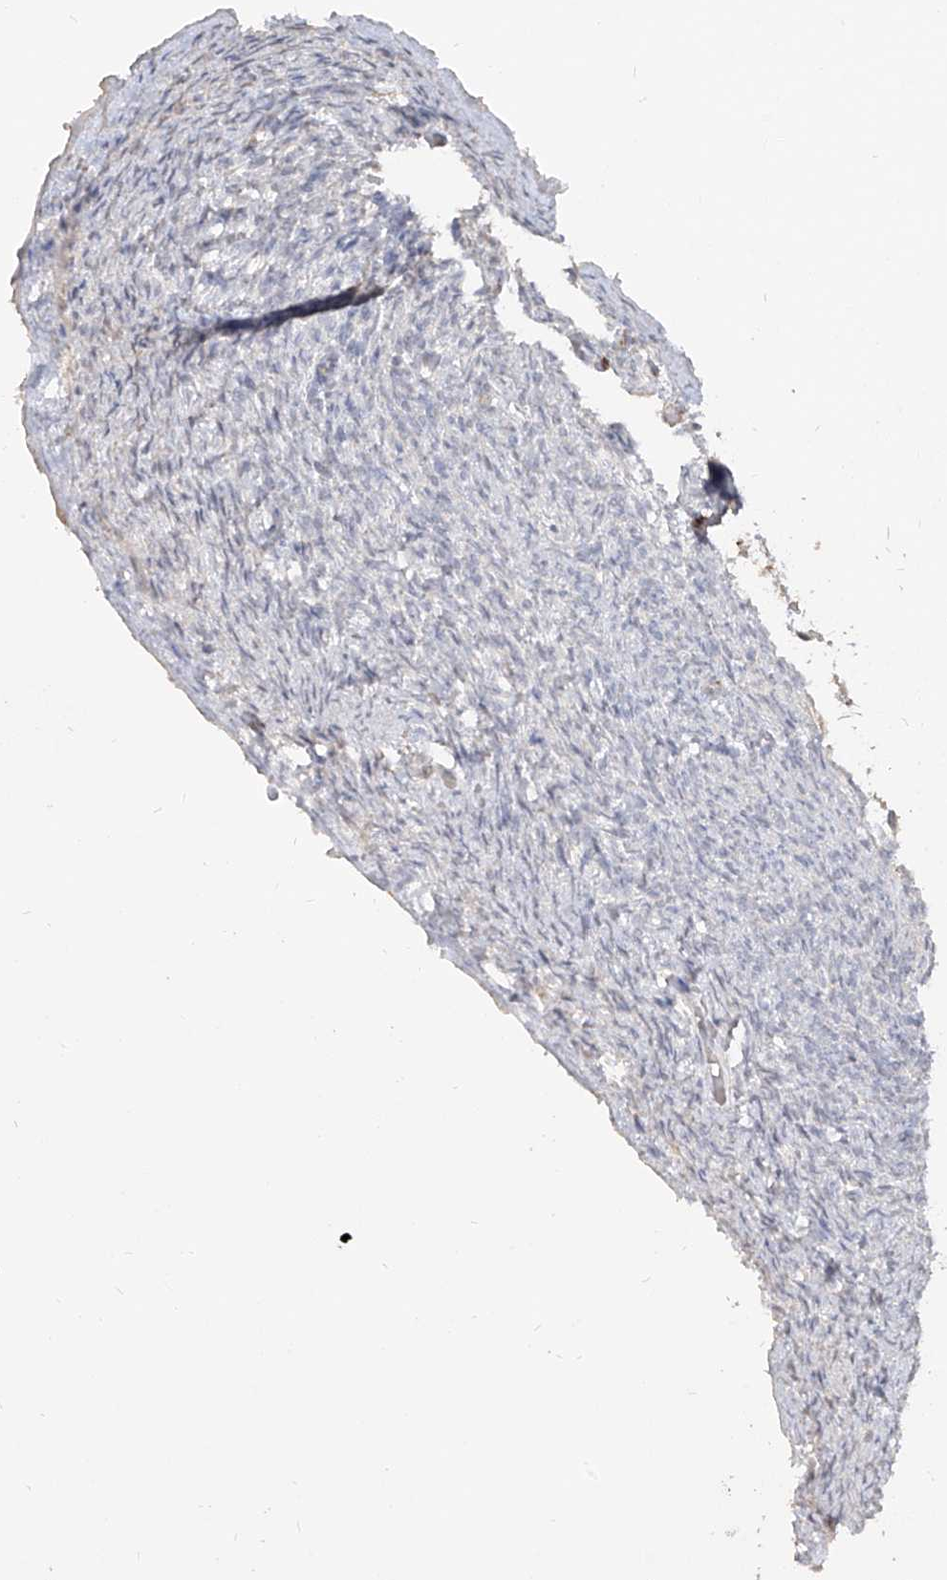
{"staining": {"intensity": "negative", "quantity": "none", "location": "none"}, "tissue": "ovary", "cell_type": "Ovarian stroma cells", "image_type": "normal", "snomed": [{"axis": "morphology", "description": "Normal tissue, NOS"}, {"axis": "topography", "description": "Ovary"}], "caption": "DAB (3,3'-diaminobenzidine) immunohistochemical staining of normal ovary exhibits no significant expression in ovarian stroma cells.", "gene": "ZNF227", "patient": {"sex": "female", "age": 34}}